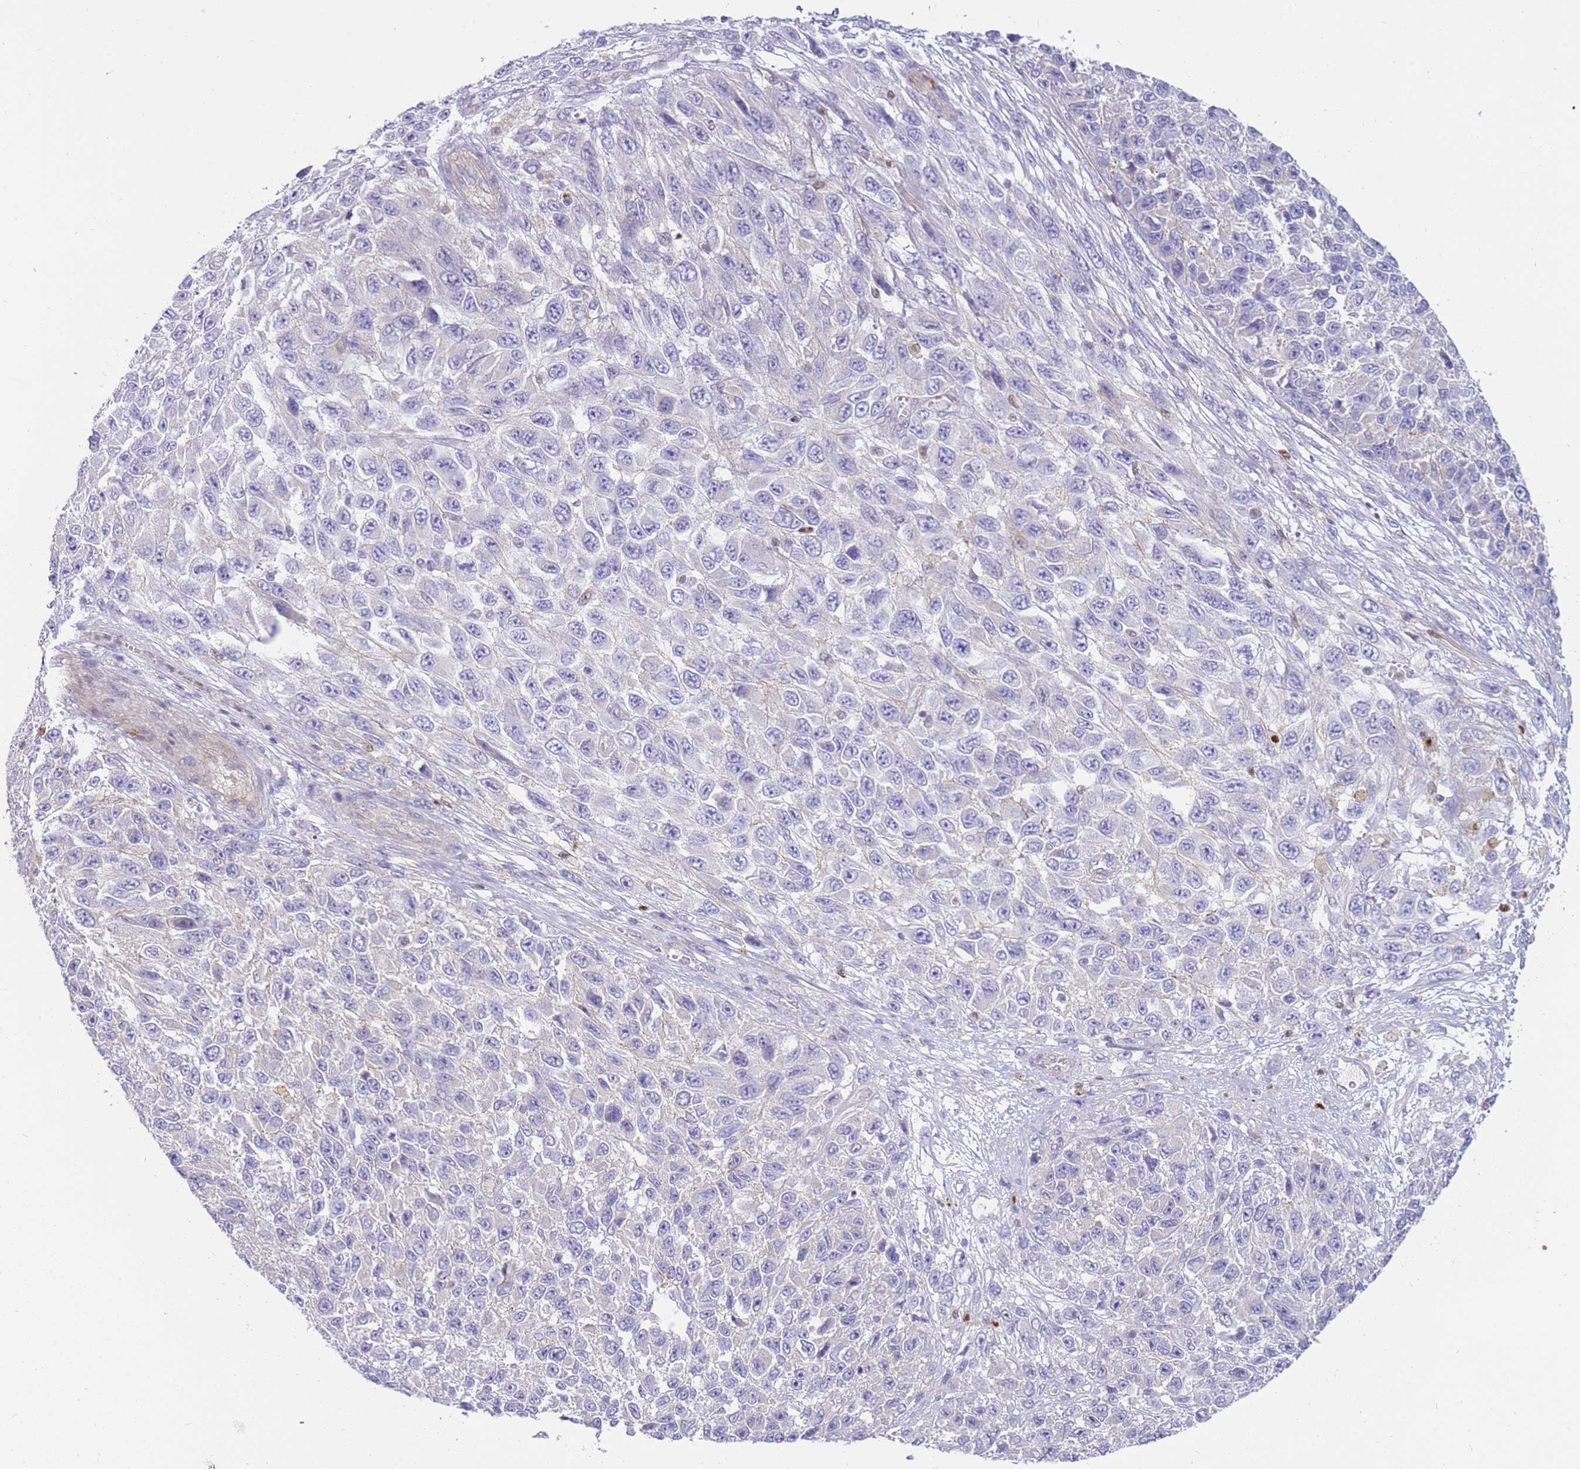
{"staining": {"intensity": "negative", "quantity": "none", "location": "none"}, "tissue": "melanoma", "cell_type": "Tumor cells", "image_type": "cancer", "snomed": [{"axis": "morphology", "description": "Normal tissue, NOS"}, {"axis": "morphology", "description": "Malignant melanoma, NOS"}, {"axis": "topography", "description": "Skin"}], "caption": "Immunohistochemistry (IHC) photomicrograph of melanoma stained for a protein (brown), which demonstrates no positivity in tumor cells. (Stains: DAB IHC with hematoxylin counter stain, Microscopy: brightfield microscopy at high magnification).", "gene": "STK25", "patient": {"sex": "female", "age": 96}}